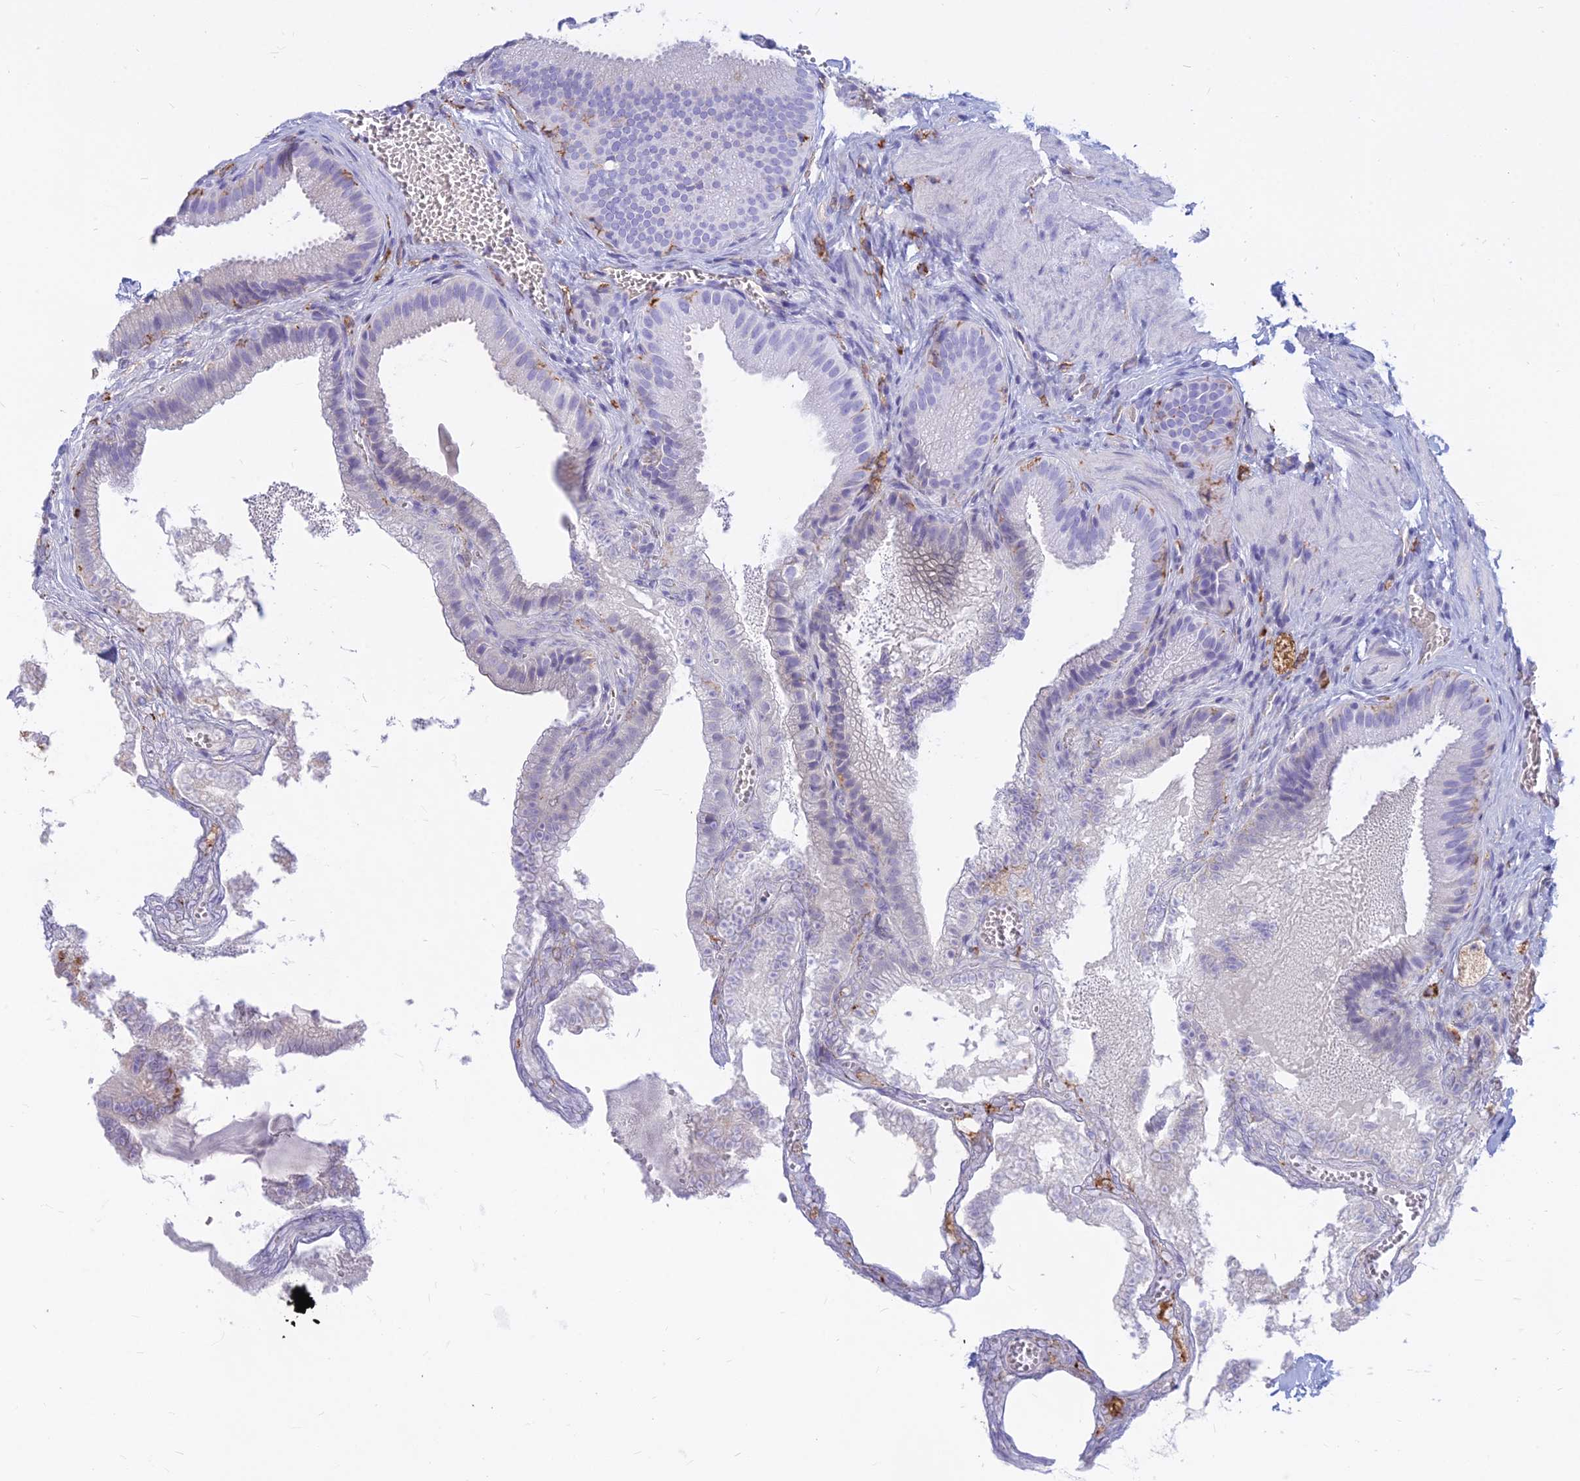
{"staining": {"intensity": "negative", "quantity": "none", "location": "none"}, "tissue": "gallbladder", "cell_type": "Glandular cells", "image_type": "normal", "snomed": [{"axis": "morphology", "description": "Normal tissue, NOS"}, {"axis": "topography", "description": "Gallbladder"}], "caption": "Glandular cells show no significant protein staining in normal gallbladder. (DAB (3,3'-diaminobenzidine) immunohistochemistry (IHC) visualized using brightfield microscopy, high magnification).", "gene": "HLA", "patient": {"sex": "male", "age": 38}}